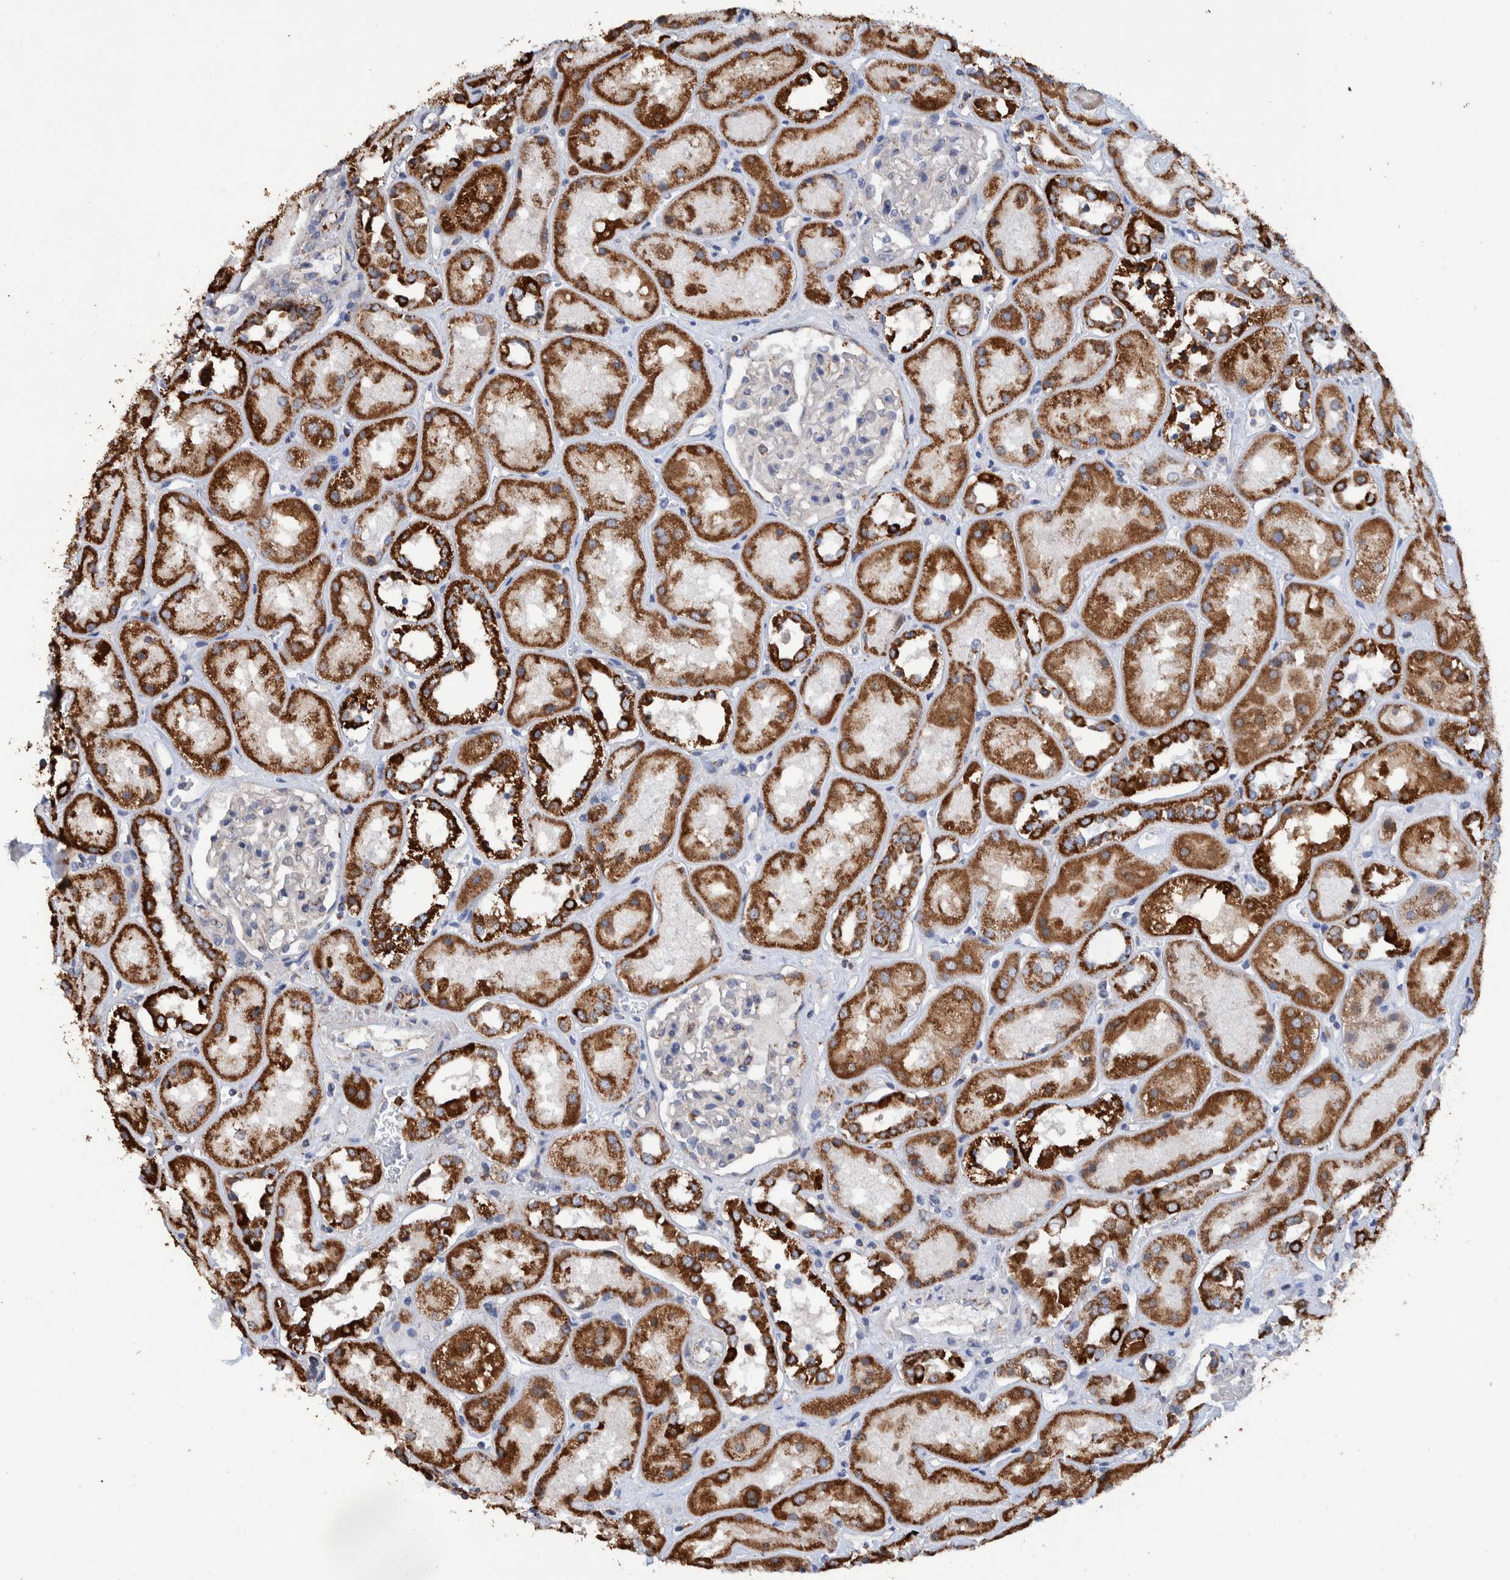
{"staining": {"intensity": "negative", "quantity": "none", "location": "none"}, "tissue": "kidney", "cell_type": "Cells in glomeruli", "image_type": "normal", "snomed": [{"axis": "morphology", "description": "Normal tissue, NOS"}, {"axis": "topography", "description": "Kidney"}], "caption": "This is a micrograph of immunohistochemistry staining of benign kidney, which shows no expression in cells in glomeruli.", "gene": "DECR1", "patient": {"sex": "male", "age": 70}}